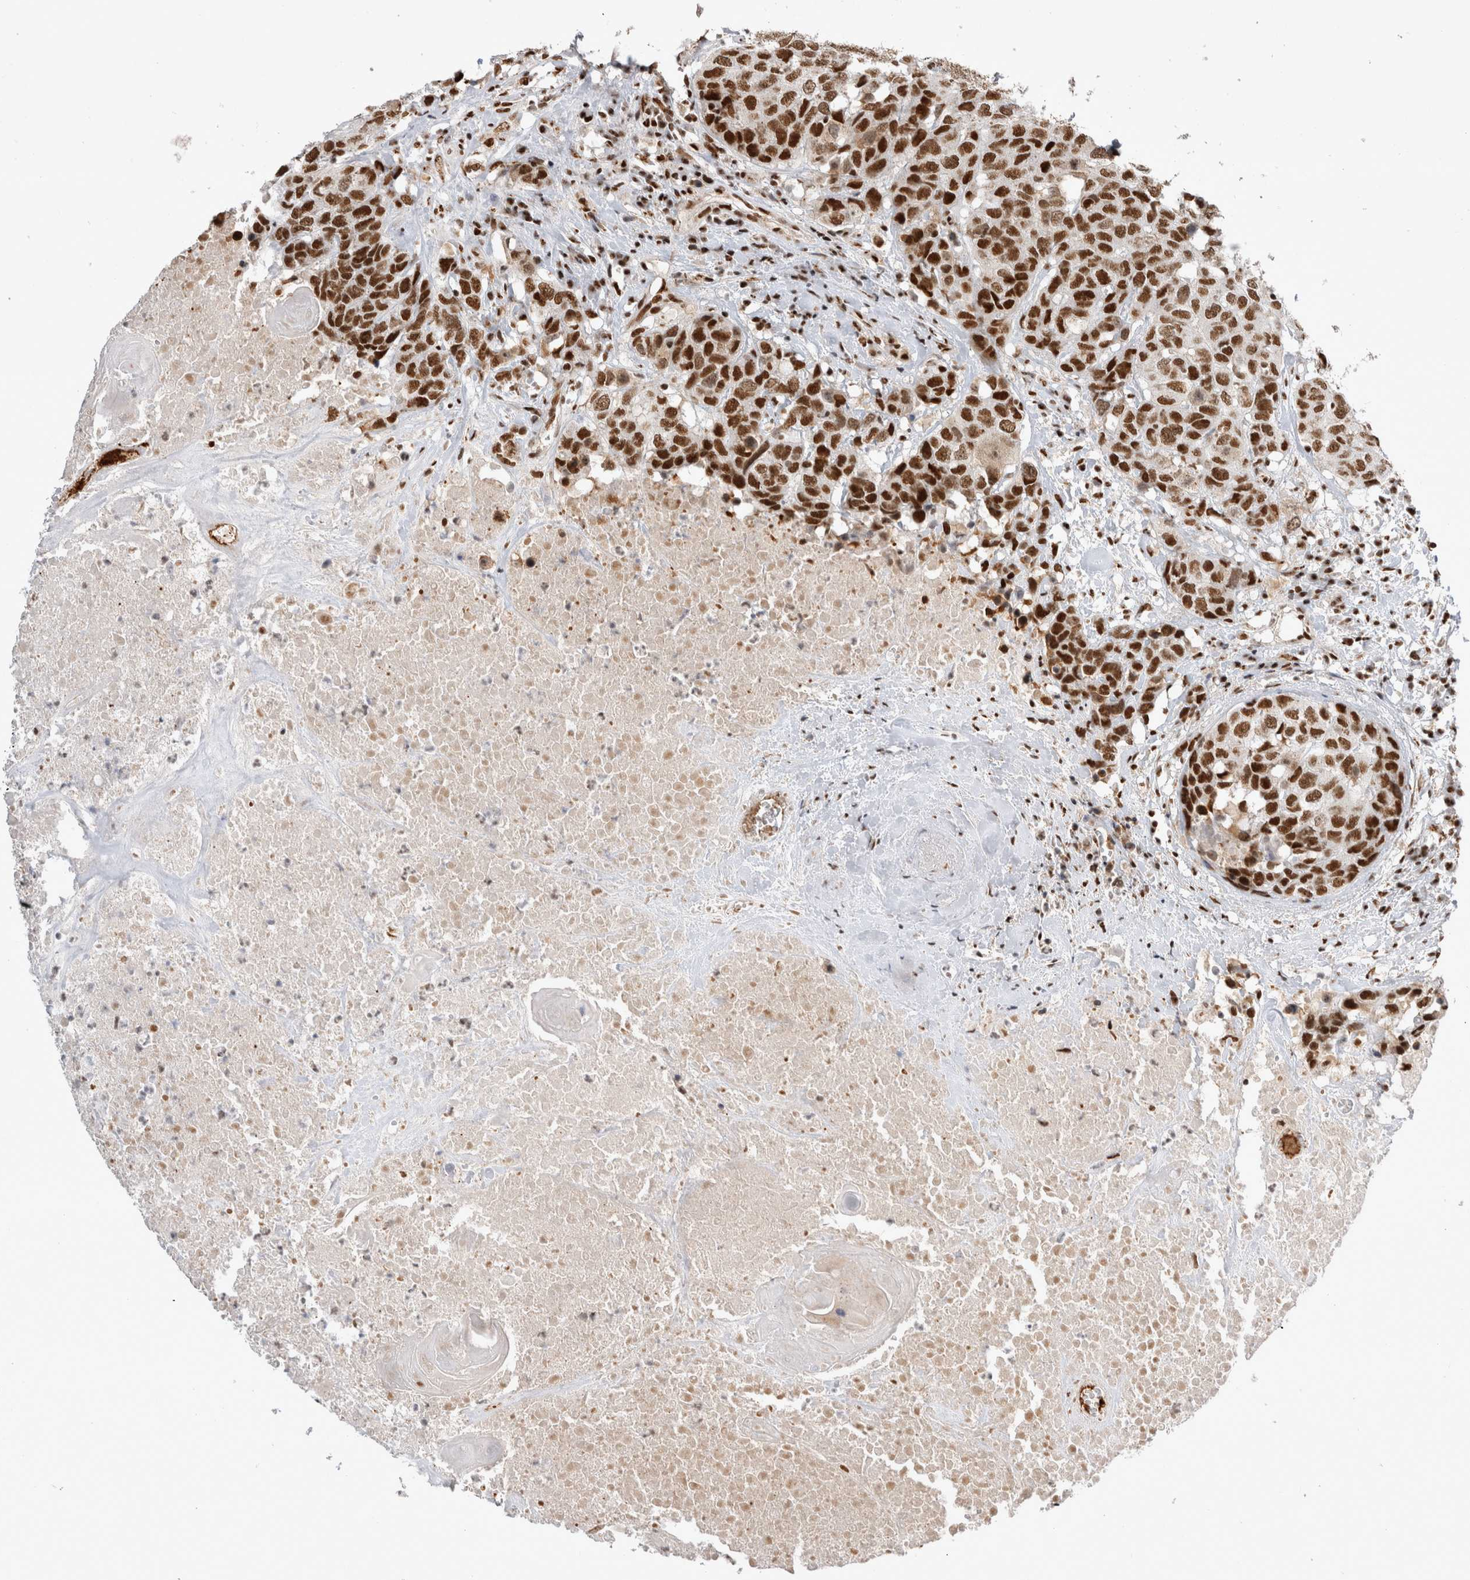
{"staining": {"intensity": "strong", "quantity": ">75%", "location": "nuclear"}, "tissue": "head and neck cancer", "cell_type": "Tumor cells", "image_type": "cancer", "snomed": [{"axis": "morphology", "description": "Squamous cell carcinoma, NOS"}, {"axis": "topography", "description": "Head-Neck"}], "caption": "Protein expression analysis of head and neck cancer (squamous cell carcinoma) exhibits strong nuclear positivity in about >75% of tumor cells. (DAB (3,3'-diaminobenzidine) IHC with brightfield microscopy, high magnification).", "gene": "EYA2", "patient": {"sex": "male", "age": 66}}